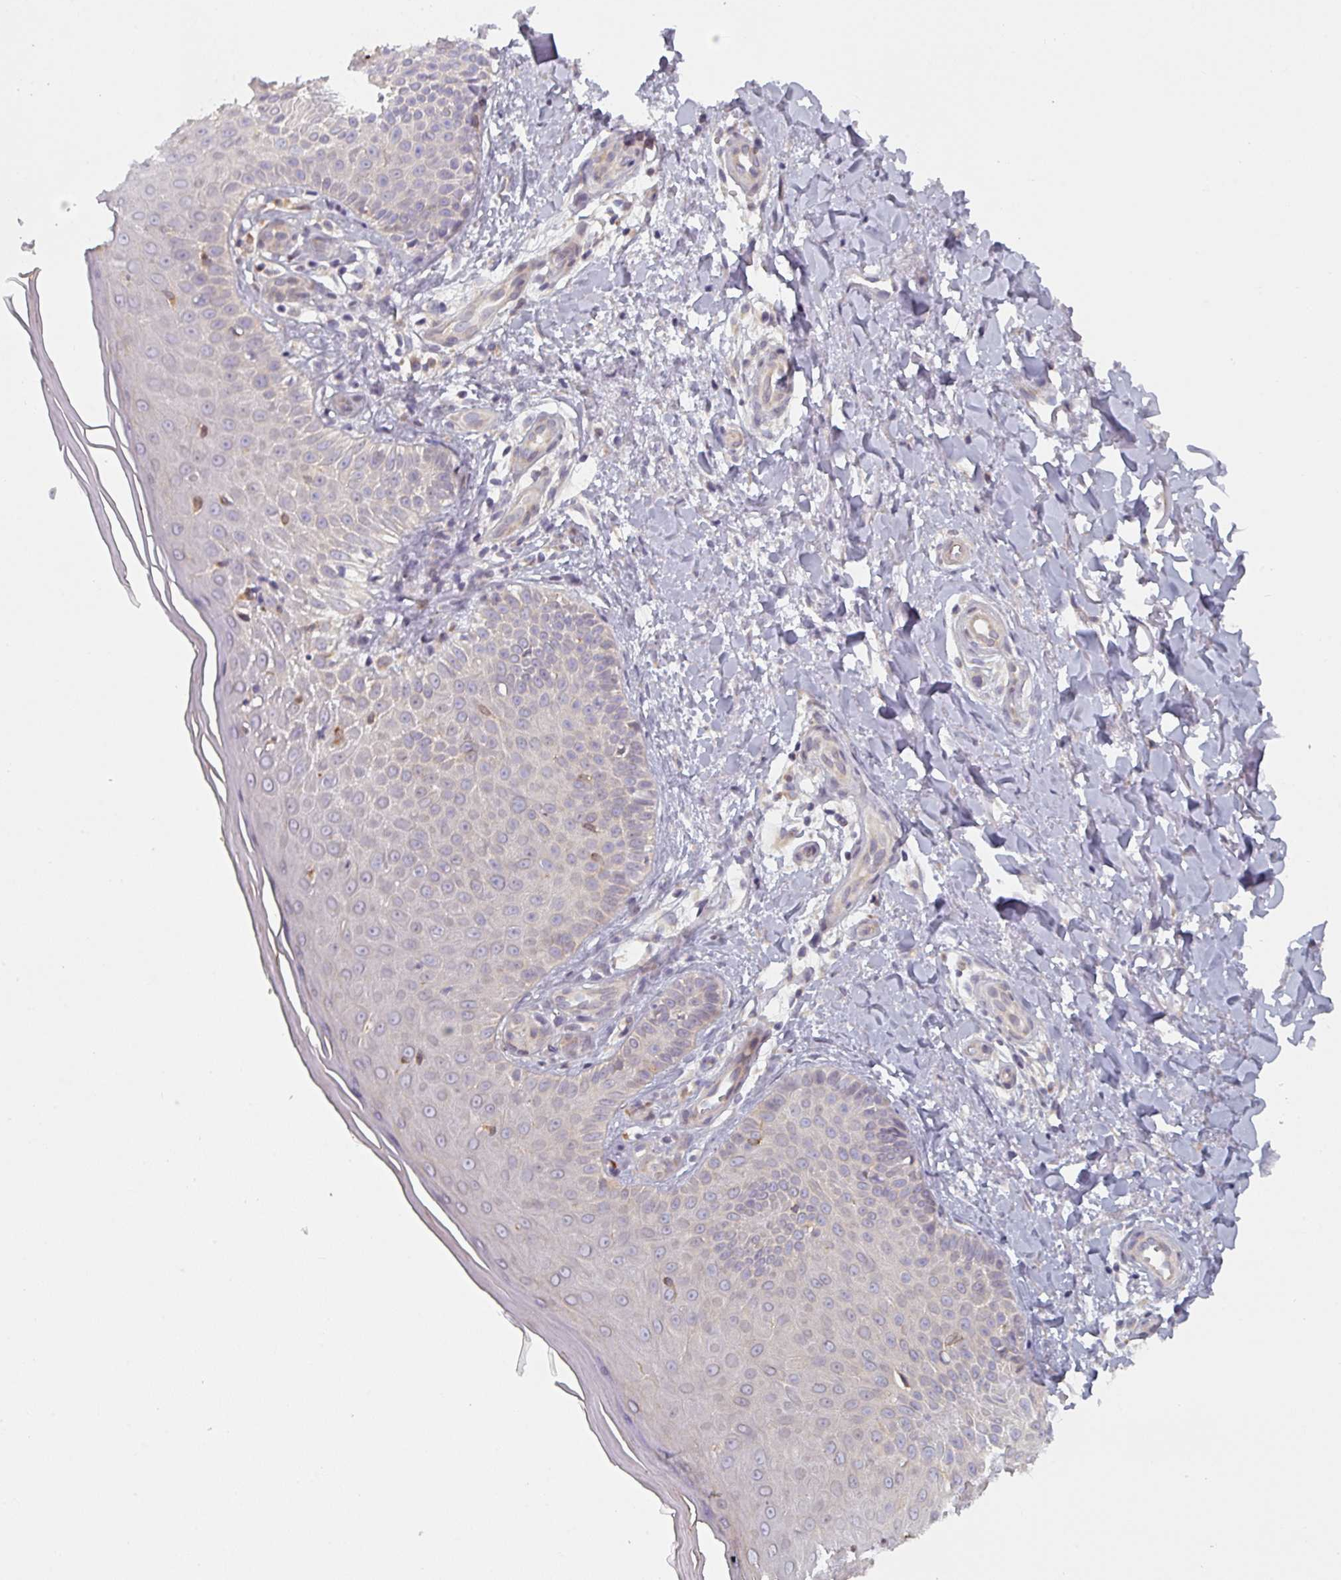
{"staining": {"intensity": "negative", "quantity": "none", "location": "none"}, "tissue": "skin", "cell_type": "Fibroblasts", "image_type": "normal", "snomed": [{"axis": "morphology", "description": "Normal tissue, NOS"}, {"axis": "topography", "description": "Skin"}], "caption": "The photomicrograph shows no staining of fibroblasts in benign skin. (Brightfield microscopy of DAB (3,3'-diaminobenzidine) IHC at high magnification).", "gene": "TAPT1", "patient": {"sex": "male", "age": 81}}